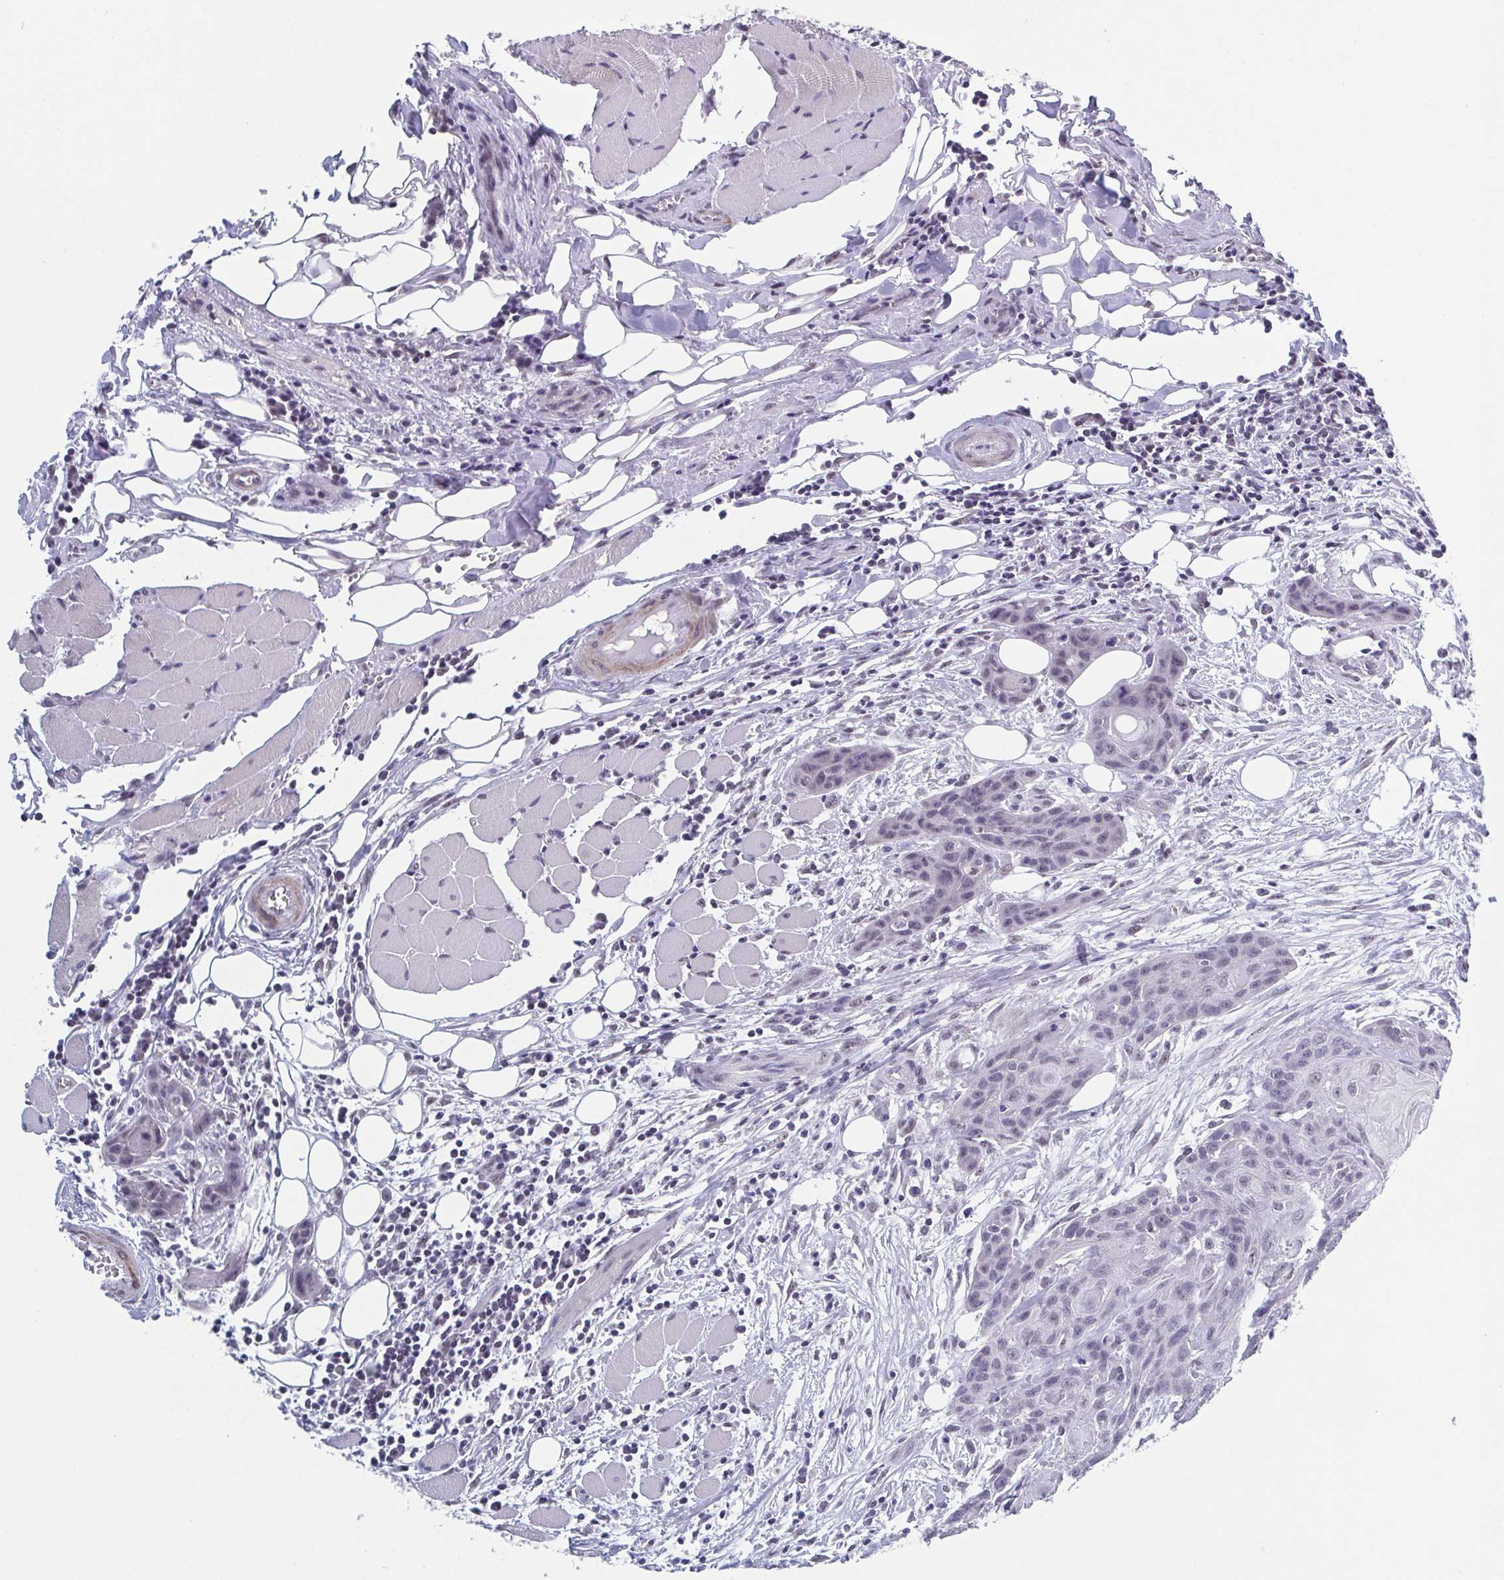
{"staining": {"intensity": "negative", "quantity": "none", "location": "none"}, "tissue": "head and neck cancer", "cell_type": "Tumor cells", "image_type": "cancer", "snomed": [{"axis": "morphology", "description": "Squamous cell carcinoma, NOS"}, {"axis": "topography", "description": "Oral tissue"}, {"axis": "topography", "description": "Head-Neck"}], "caption": "Immunohistochemical staining of squamous cell carcinoma (head and neck) displays no significant staining in tumor cells. (Stains: DAB immunohistochemistry (IHC) with hematoxylin counter stain, Microscopy: brightfield microscopy at high magnification).", "gene": "TMEM92", "patient": {"sex": "male", "age": 58}}